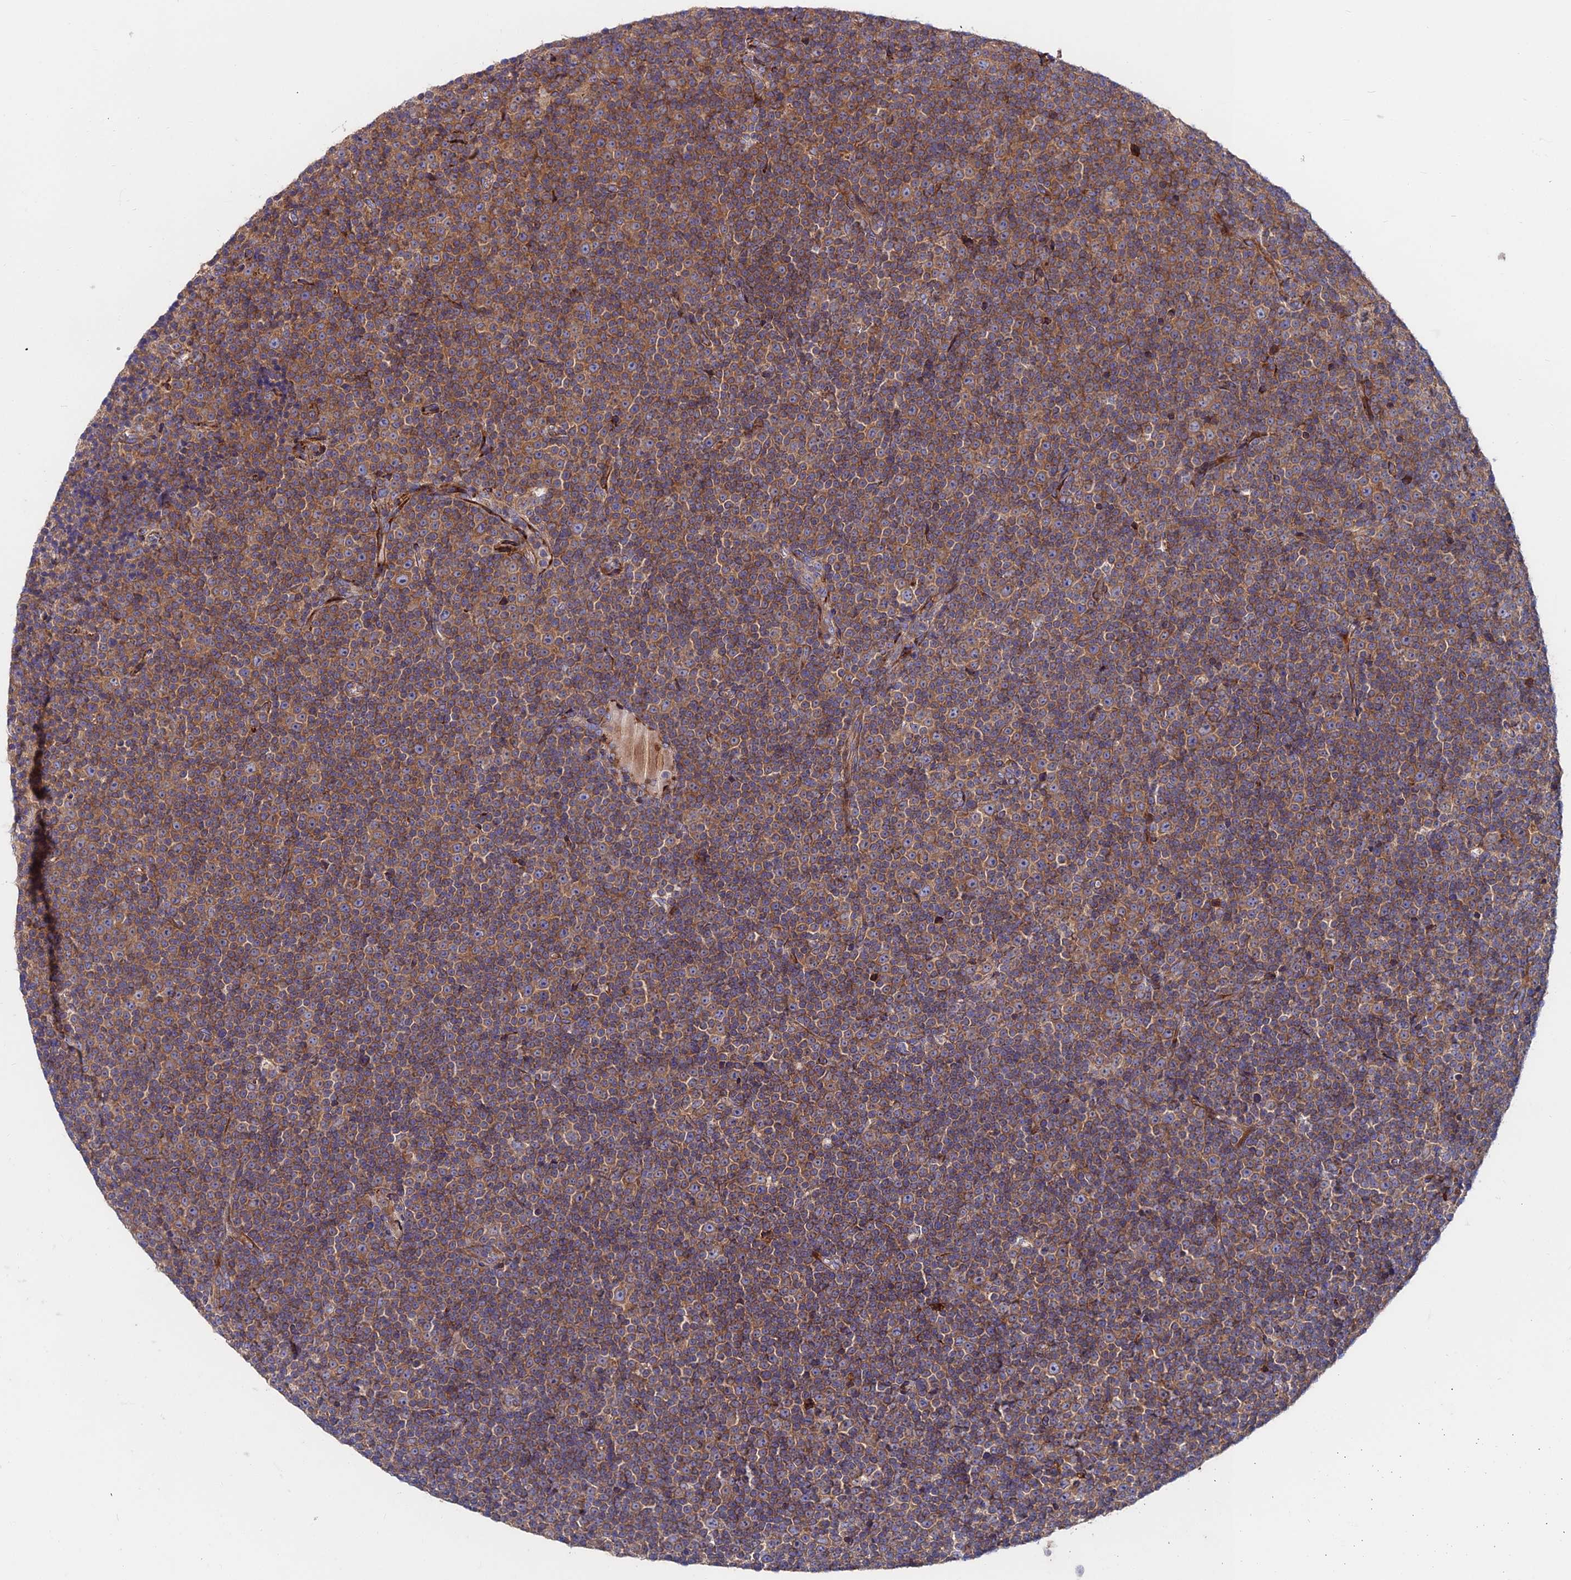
{"staining": {"intensity": "moderate", "quantity": ">75%", "location": "cytoplasmic/membranous"}, "tissue": "lymphoma", "cell_type": "Tumor cells", "image_type": "cancer", "snomed": [{"axis": "morphology", "description": "Malignant lymphoma, non-Hodgkin's type, Low grade"}, {"axis": "topography", "description": "Lymph node"}], "caption": "Immunohistochemical staining of malignant lymphoma, non-Hodgkin's type (low-grade) demonstrates moderate cytoplasmic/membranous protein positivity in approximately >75% of tumor cells.", "gene": "EIF3K", "patient": {"sex": "female", "age": 67}}